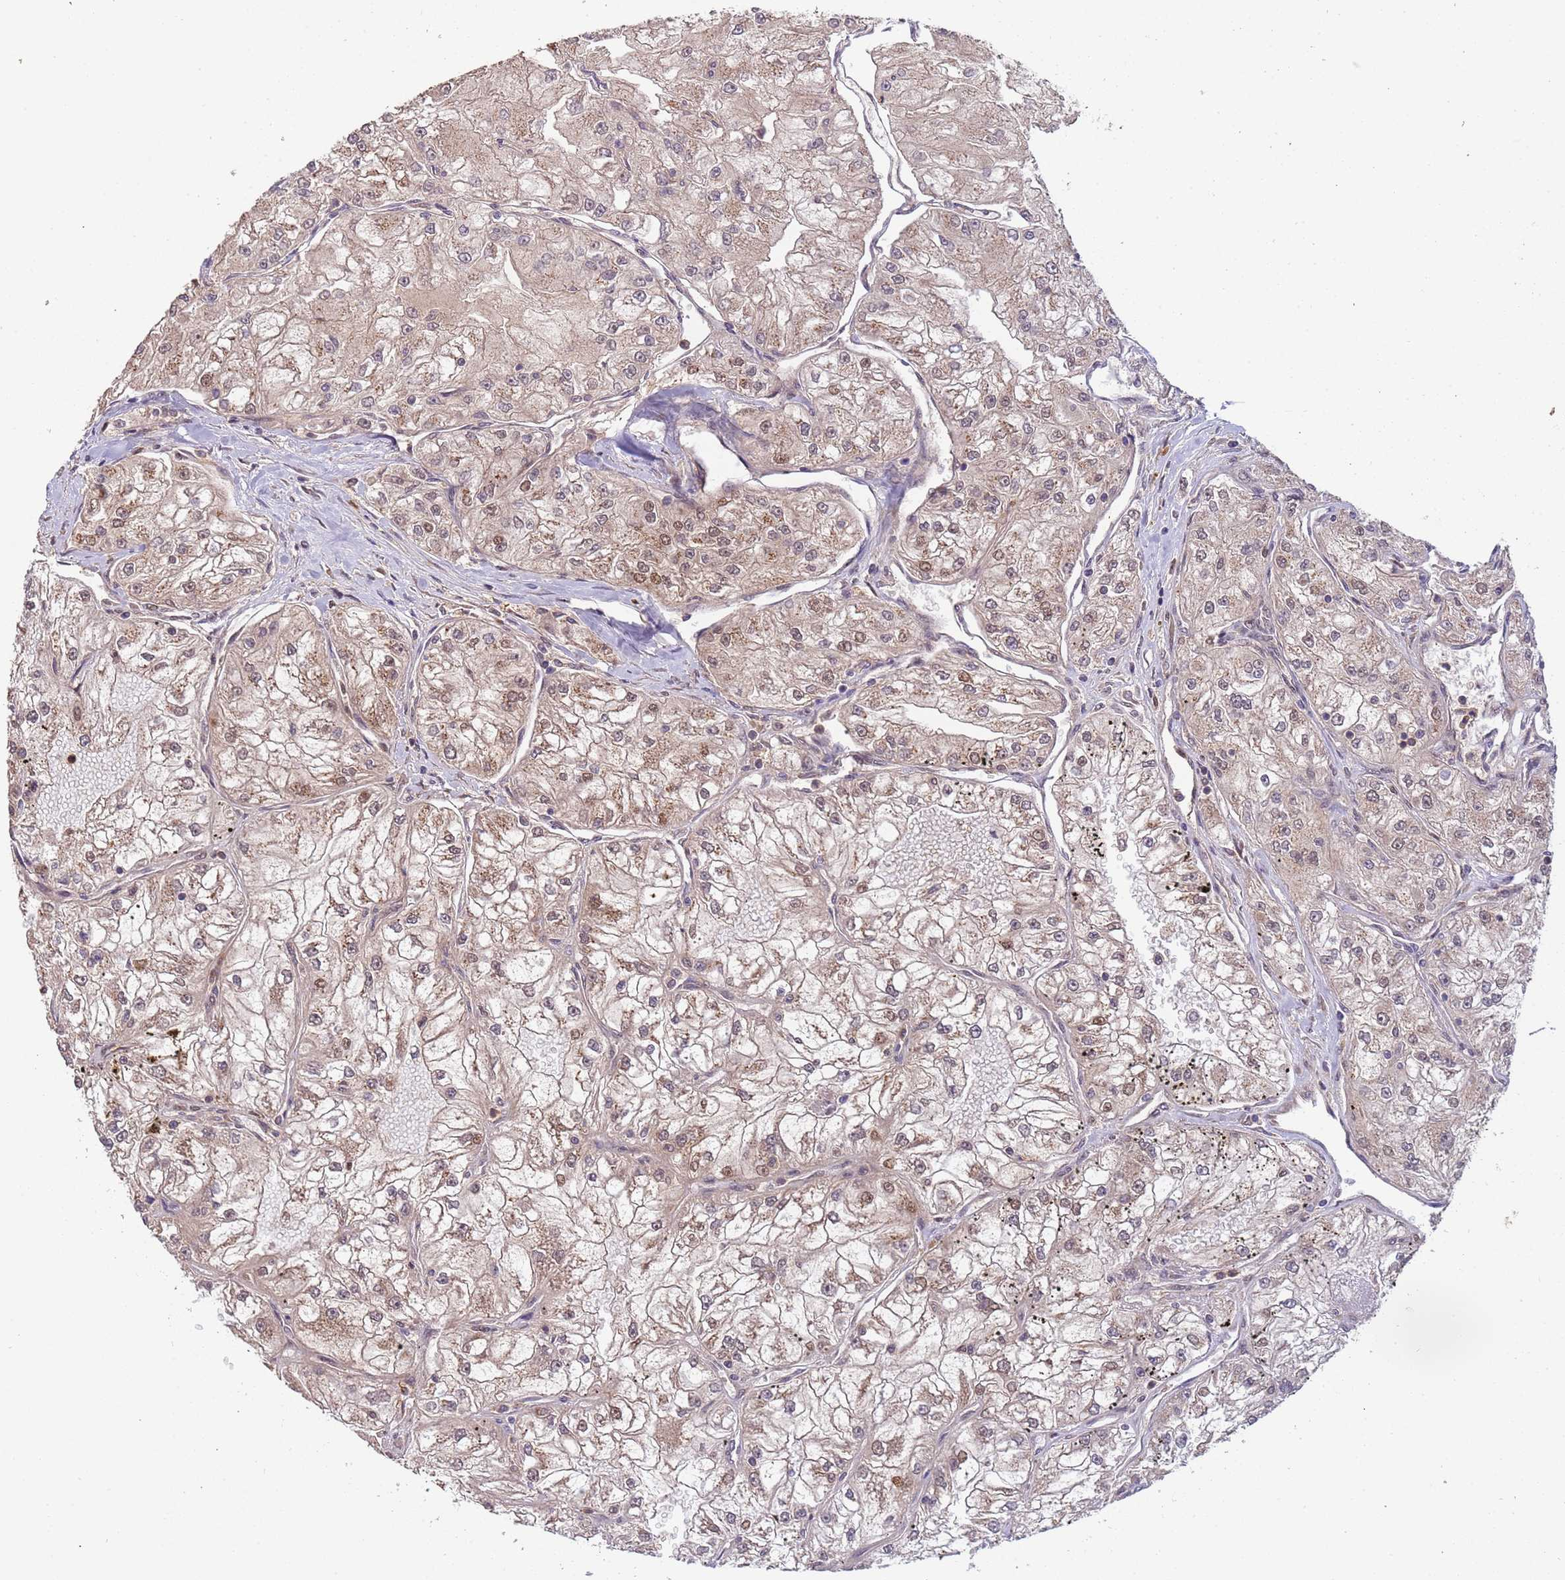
{"staining": {"intensity": "weak", "quantity": "25%-75%", "location": "cytoplasmic/membranous,nuclear"}, "tissue": "renal cancer", "cell_type": "Tumor cells", "image_type": "cancer", "snomed": [{"axis": "morphology", "description": "Adenocarcinoma, NOS"}, {"axis": "topography", "description": "Kidney"}], "caption": "This micrograph reveals IHC staining of human renal adenocarcinoma, with low weak cytoplasmic/membranous and nuclear staining in about 25%-75% of tumor cells.", "gene": "ZBTB5", "patient": {"sex": "female", "age": 72}}